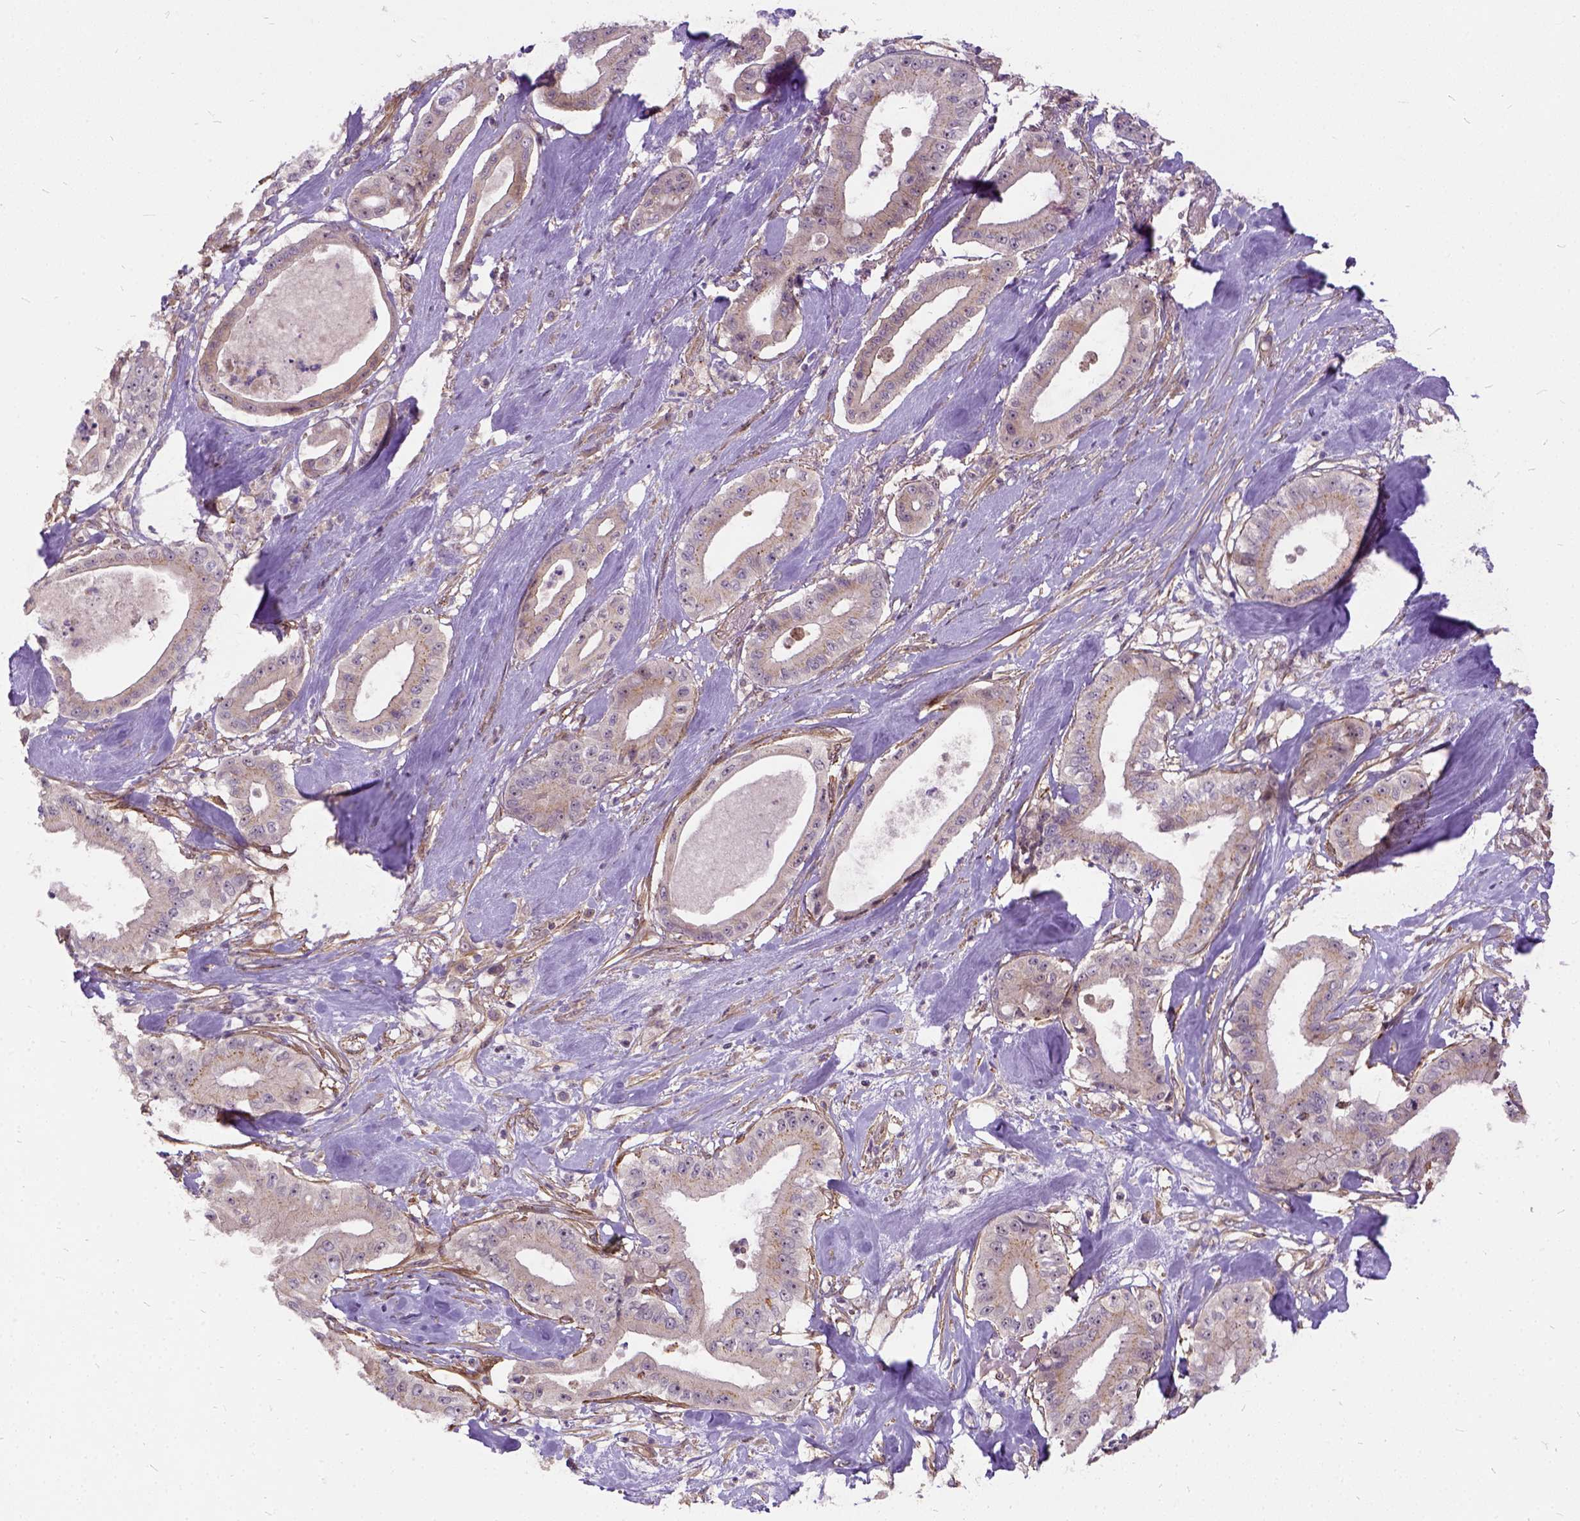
{"staining": {"intensity": "weak", "quantity": ">75%", "location": "cytoplasmic/membranous"}, "tissue": "pancreatic cancer", "cell_type": "Tumor cells", "image_type": "cancer", "snomed": [{"axis": "morphology", "description": "Adenocarcinoma, NOS"}, {"axis": "topography", "description": "Pancreas"}], "caption": "Protein expression by immunohistochemistry demonstrates weak cytoplasmic/membranous positivity in about >75% of tumor cells in adenocarcinoma (pancreatic). (IHC, brightfield microscopy, high magnification).", "gene": "ILRUN", "patient": {"sex": "male", "age": 71}}